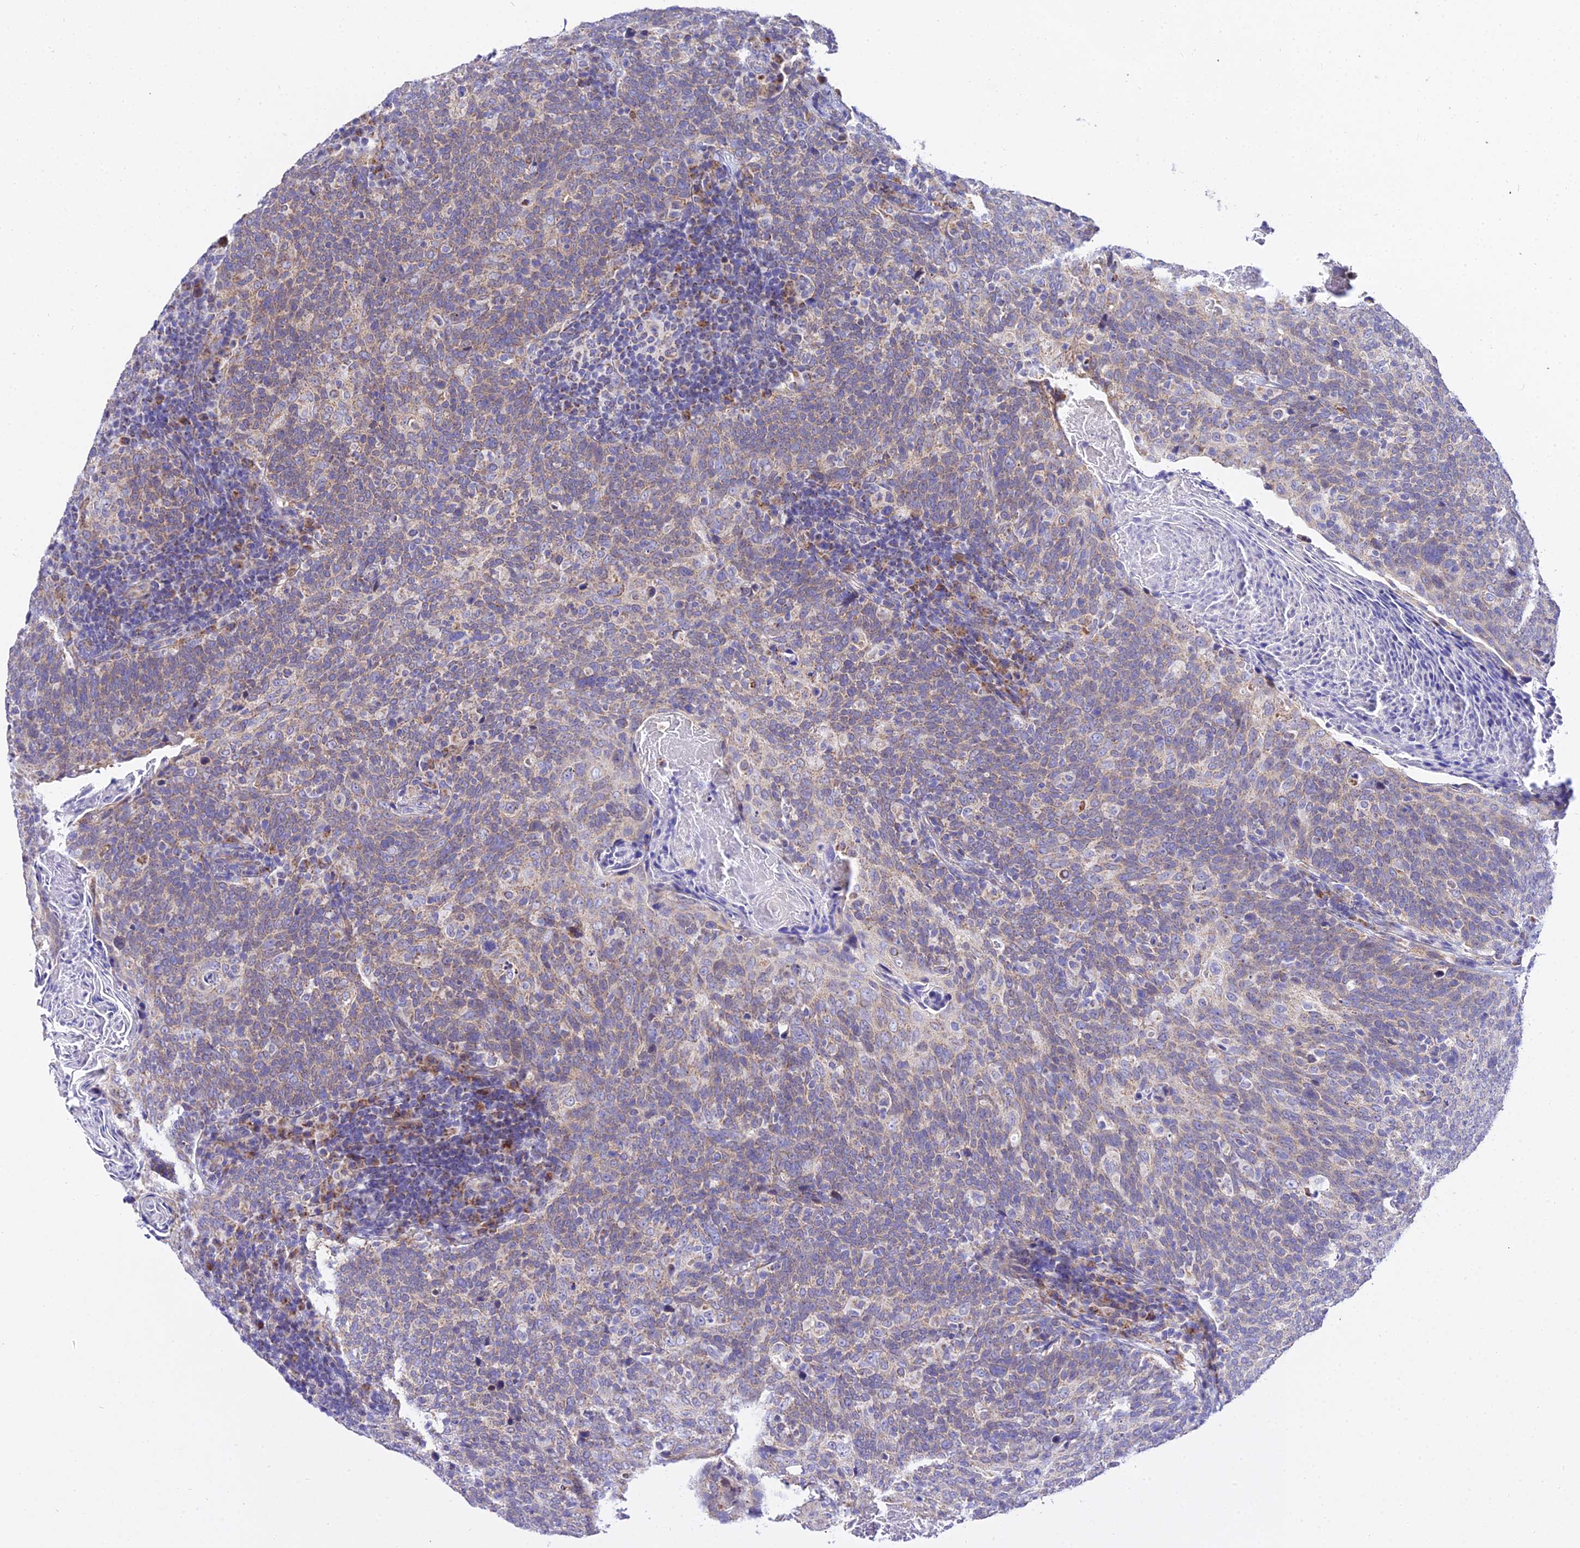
{"staining": {"intensity": "weak", "quantity": ">75%", "location": "cytoplasmic/membranous"}, "tissue": "head and neck cancer", "cell_type": "Tumor cells", "image_type": "cancer", "snomed": [{"axis": "morphology", "description": "Squamous cell carcinoma, NOS"}, {"axis": "morphology", "description": "Squamous cell carcinoma, metastatic, NOS"}, {"axis": "topography", "description": "Lymph node"}, {"axis": "topography", "description": "Head-Neck"}], "caption": "Head and neck cancer (metastatic squamous cell carcinoma) stained with a protein marker reveals weak staining in tumor cells.", "gene": "ATP5PB", "patient": {"sex": "male", "age": 62}}